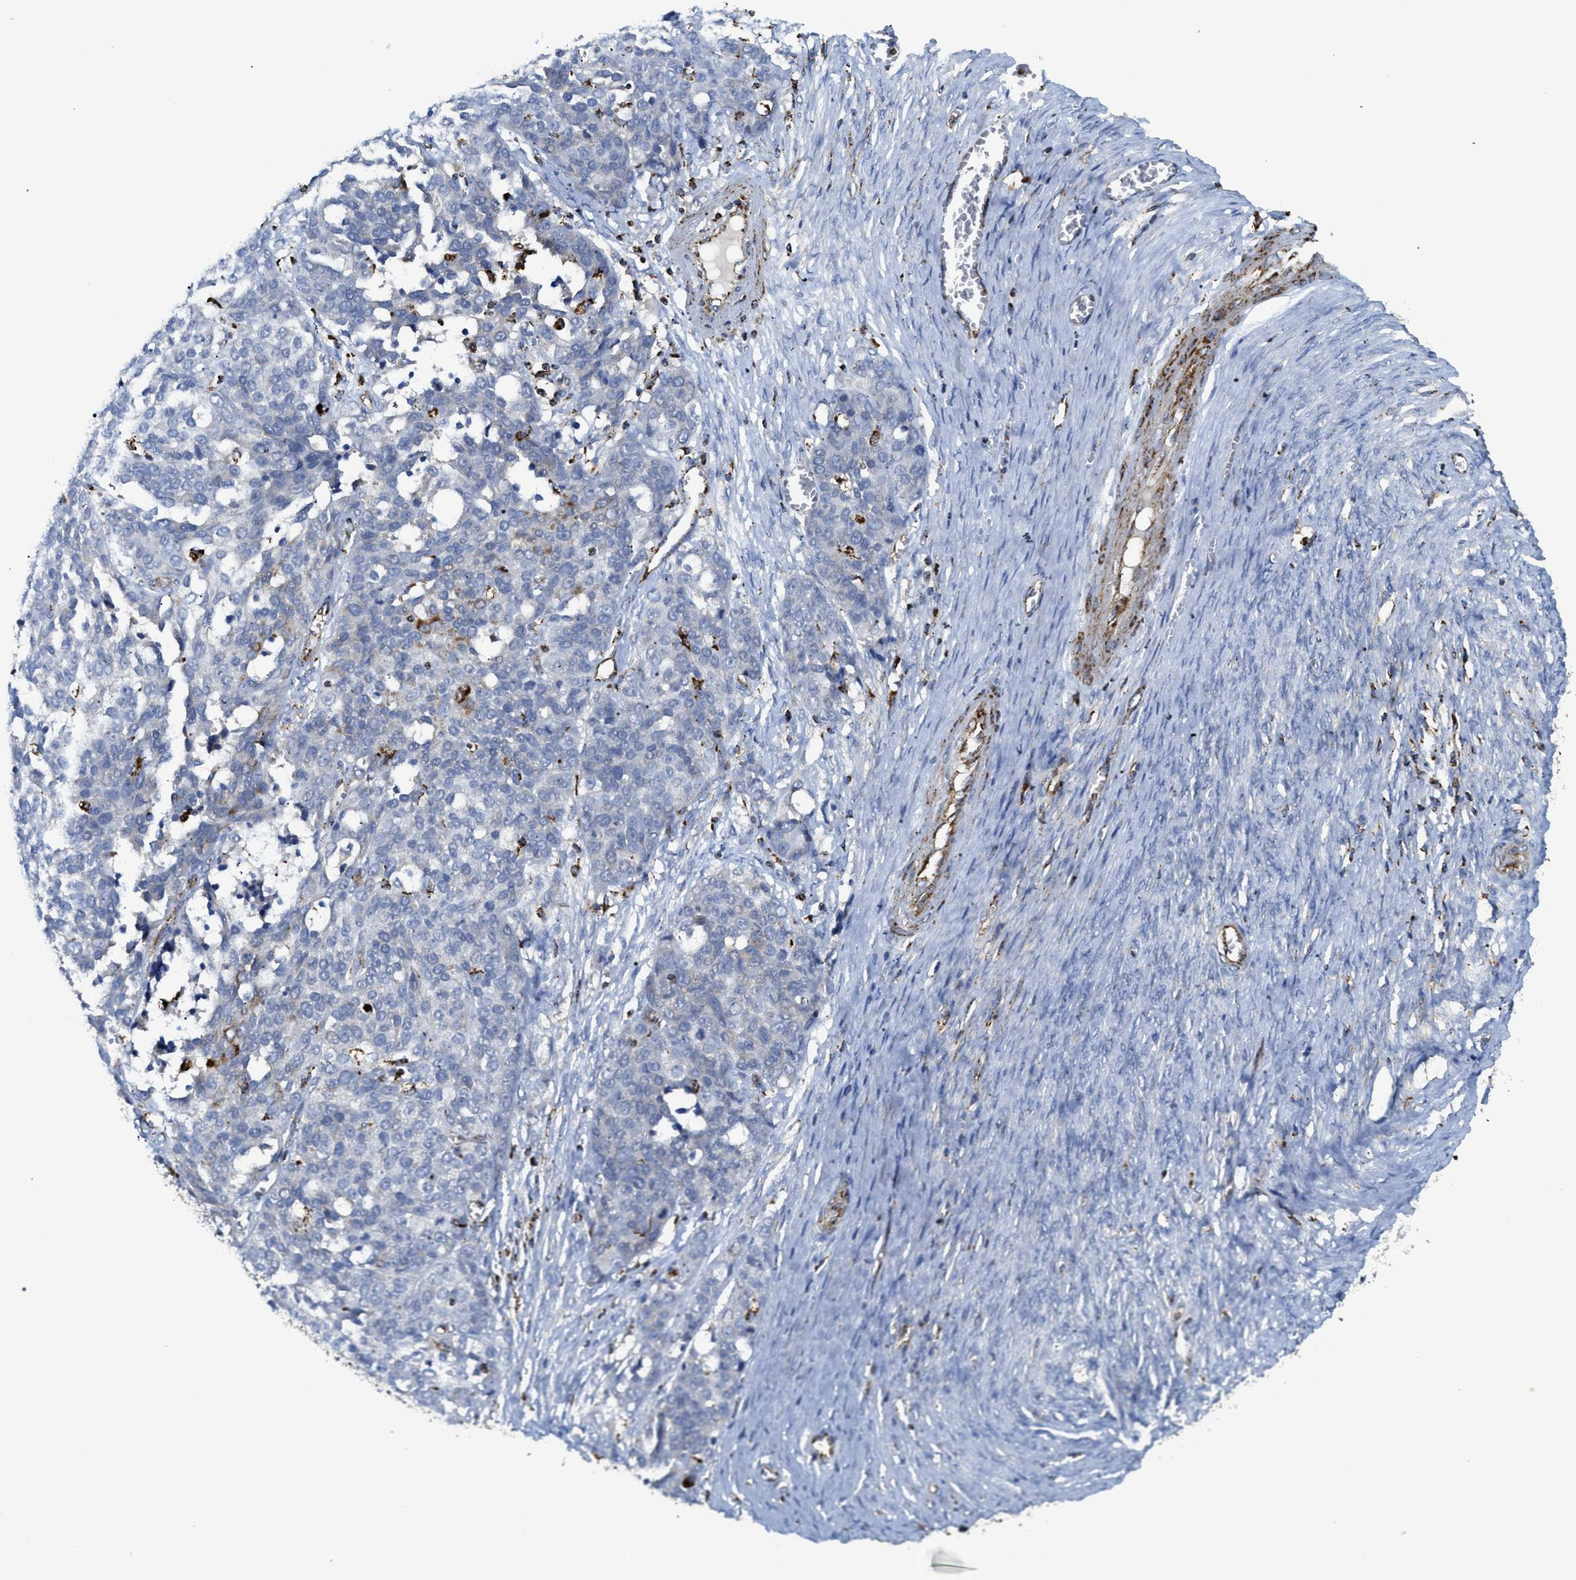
{"staining": {"intensity": "strong", "quantity": "<25%", "location": "cytoplasmic/membranous"}, "tissue": "ovarian cancer", "cell_type": "Tumor cells", "image_type": "cancer", "snomed": [{"axis": "morphology", "description": "Cystadenocarcinoma, serous, NOS"}, {"axis": "topography", "description": "Ovary"}], "caption": "Immunohistochemical staining of human ovarian serous cystadenocarcinoma demonstrates medium levels of strong cytoplasmic/membranous positivity in about <25% of tumor cells. The staining was performed using DAB, with brown indicating positive protein expression. Nuclei are stained blue with hematoxylin.", "gene": "SQOR", "patient": {"sex": "female", "age": 44}}